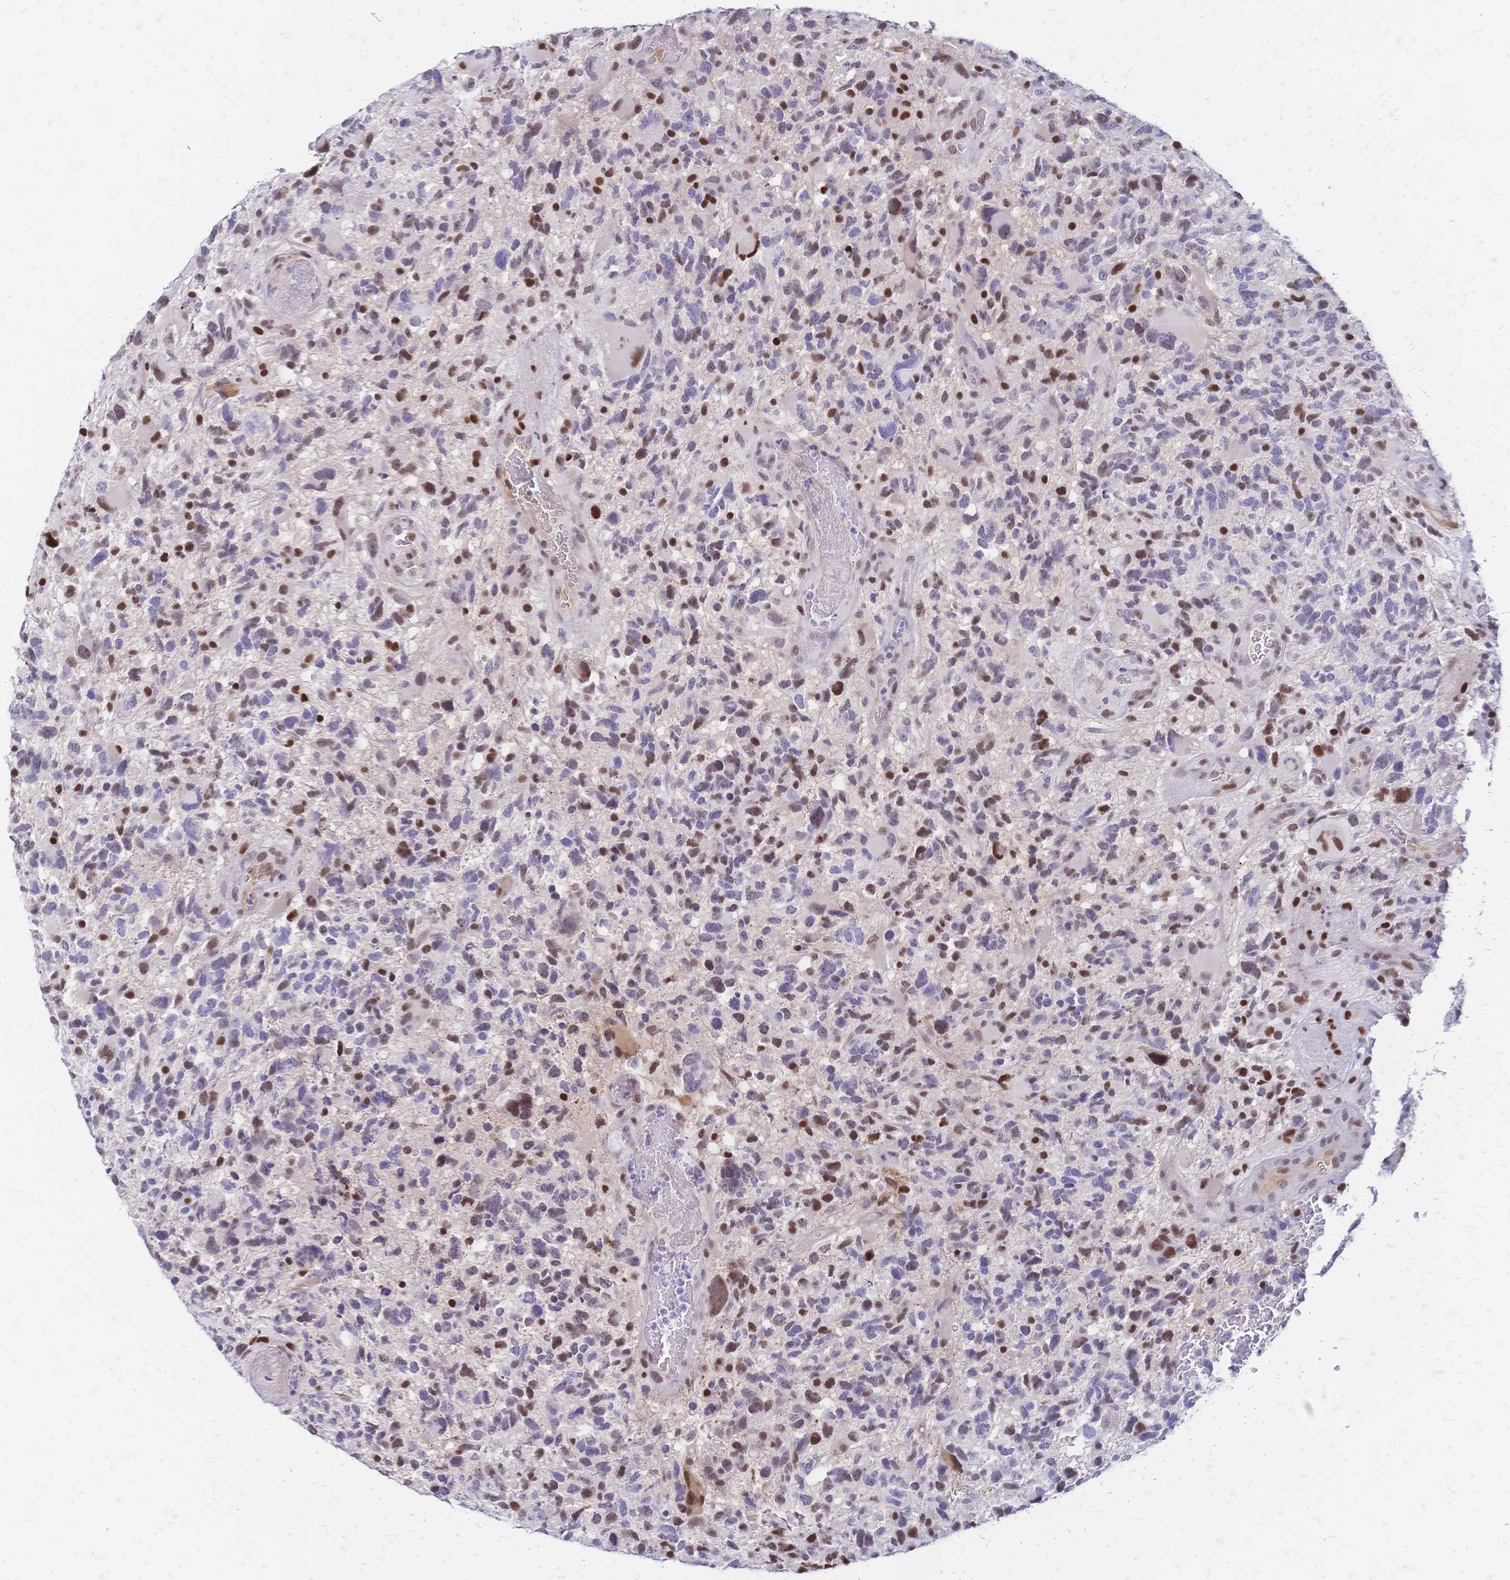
{"staining": {"intensity": "moderate", "quantity": "25%-75%", "location": "nuclear"}, "tissue": "glioma", "cell_type": "Tumor cells", "image_type": "cancer", "snomed": [{"axis": "morphology", "description": "Glioma, malignant, High grade"}, {"axis": "topography", "description": "Brain"}], "caption": "Immunohistochemical staining of glioma shows medium levels of moderate nuclear staining in approximately 25%-75% of tumor cells.", "gene": "NFIC", "patient": {"sex": "female", "age": 71}}